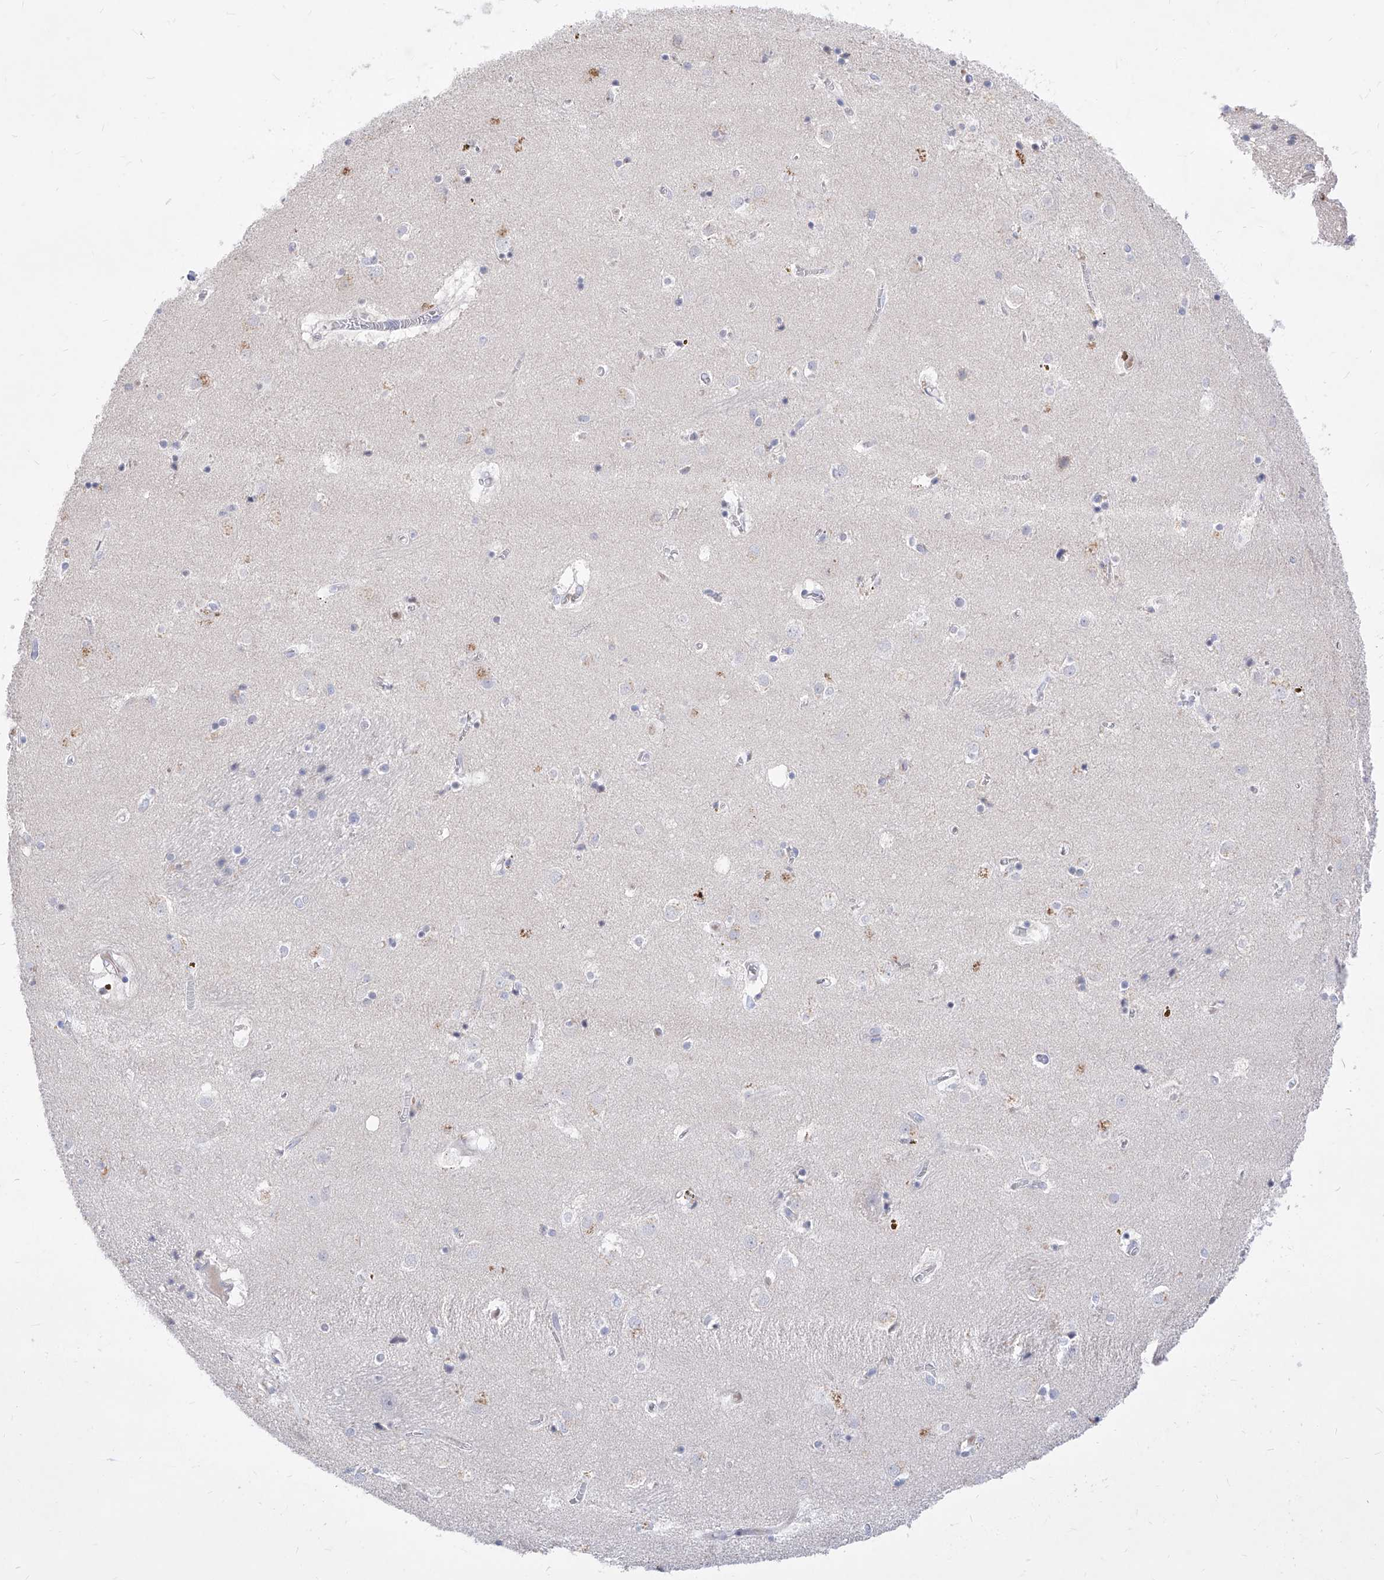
{"staining": {"intensity": "negative", "quantity": "none", "location": "none"}, "tissue": "caudate", "cell_type": "Glial cells", "image_type": "normal", "snomed": [{"axis": "morphology", "description": "Normal tissue, NOS"}, {"axis": "topography", "description": "Lateral ventricle wall"}], "caption": "Glial cells show no significant staining in benign caudate. Brightfield microscopy of IHC stained with DAB (brown) and hematoxylin (blue), captured at high magnification.", "gene": "VAX1", "patient": {"sex": "male", "age": 70}}